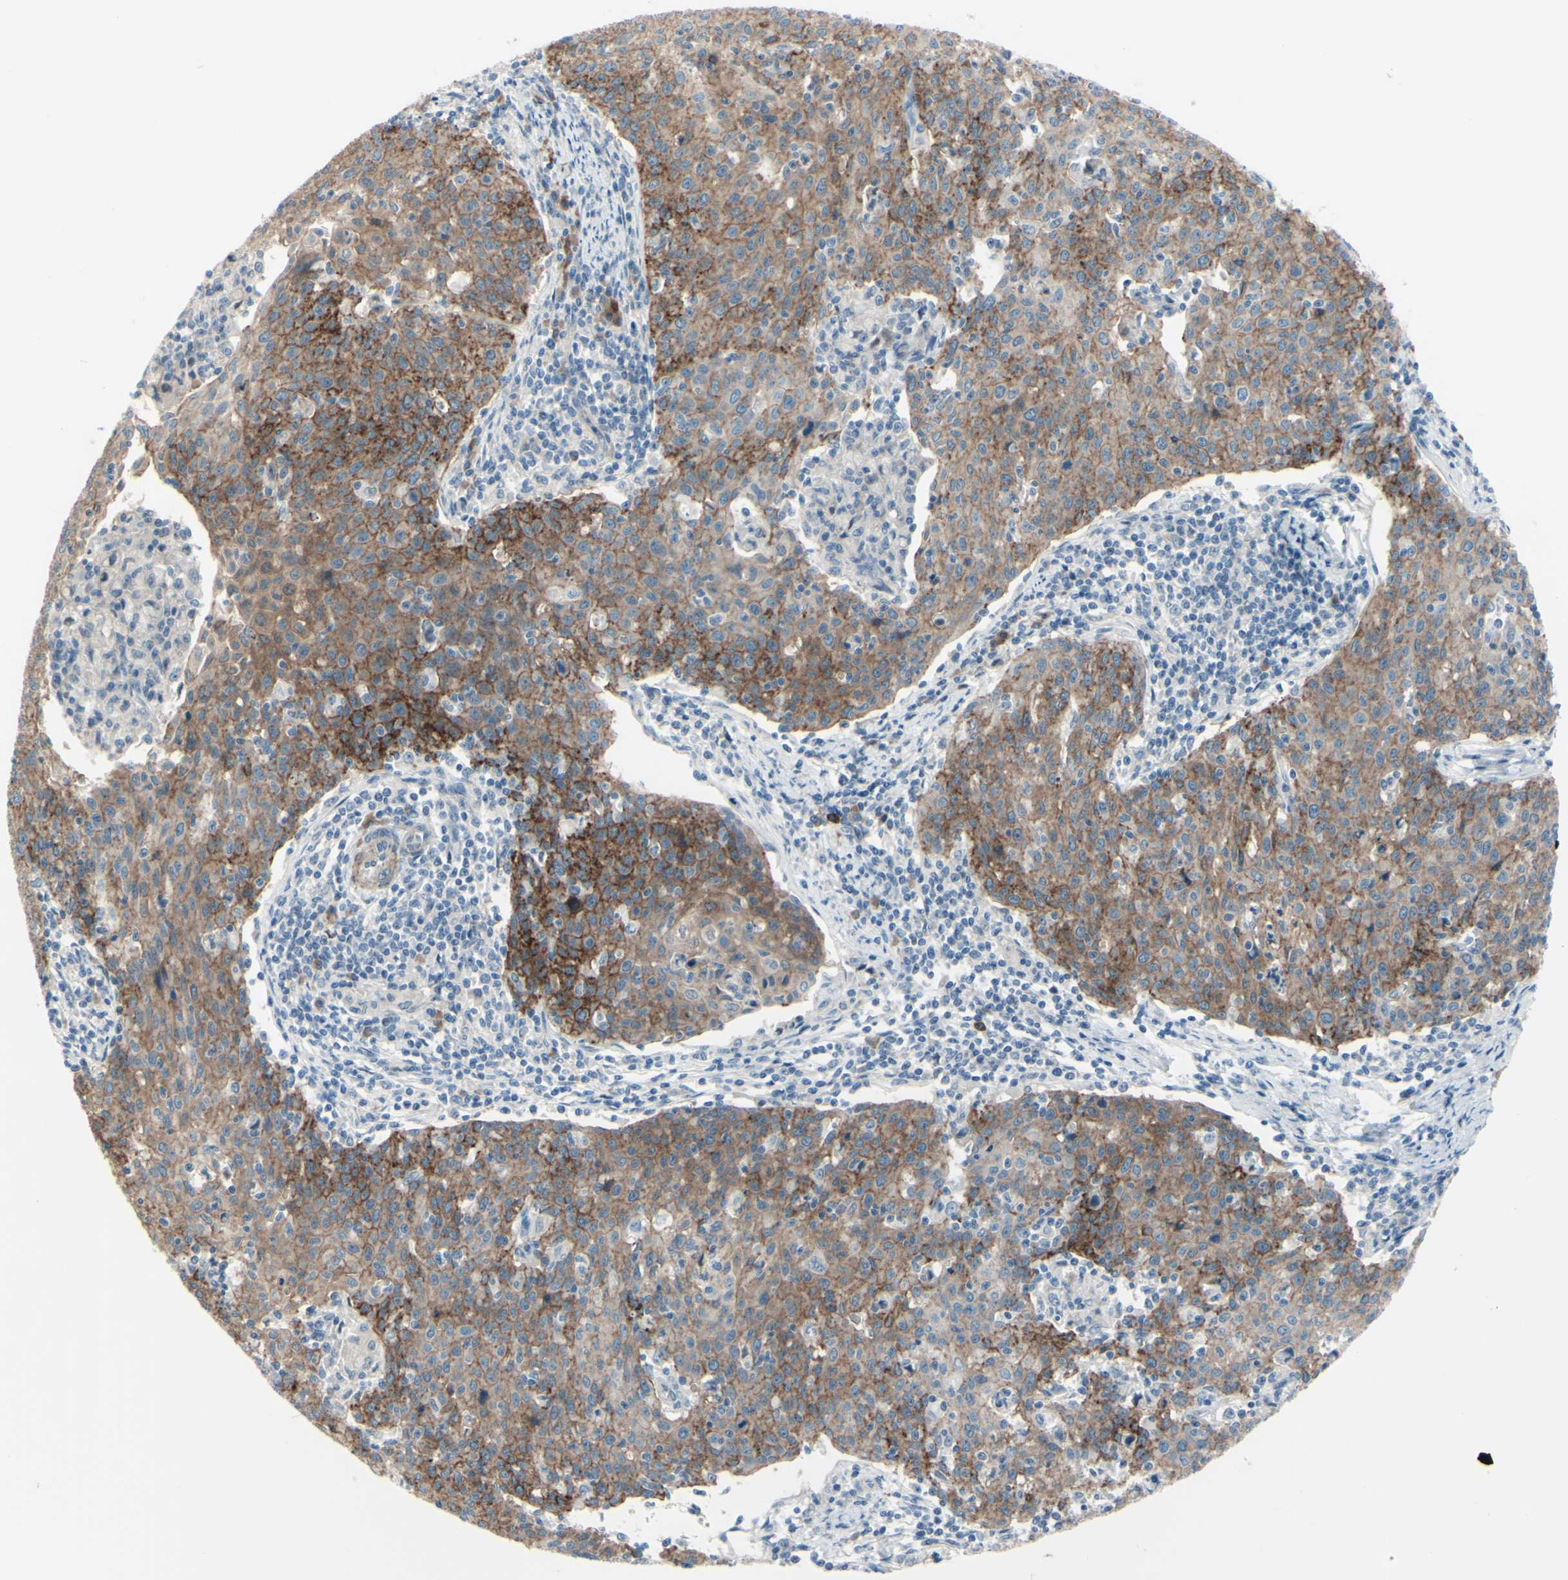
{"staining": {"intensity": "strong", "quantity": ">75%", "location": "cytoplasmic/membranous"}, "tissue": "cervical cancer", "cell_type": "Tumor cells", "image_type": "cancer", "snomed": [{"axis": "morphology", "description": "Squamous cell carcinoma, NOS"}, {"axis": "topography", "description": "Cervix"}], "caption": "A brown stain shows strong cytoplasmic/membranous staining of a protein in human cervical cancer (squamous cell carcinoma) tumor cells.", "gene": "LRRK1", "patient": {"sex": "female", "age": 38}}